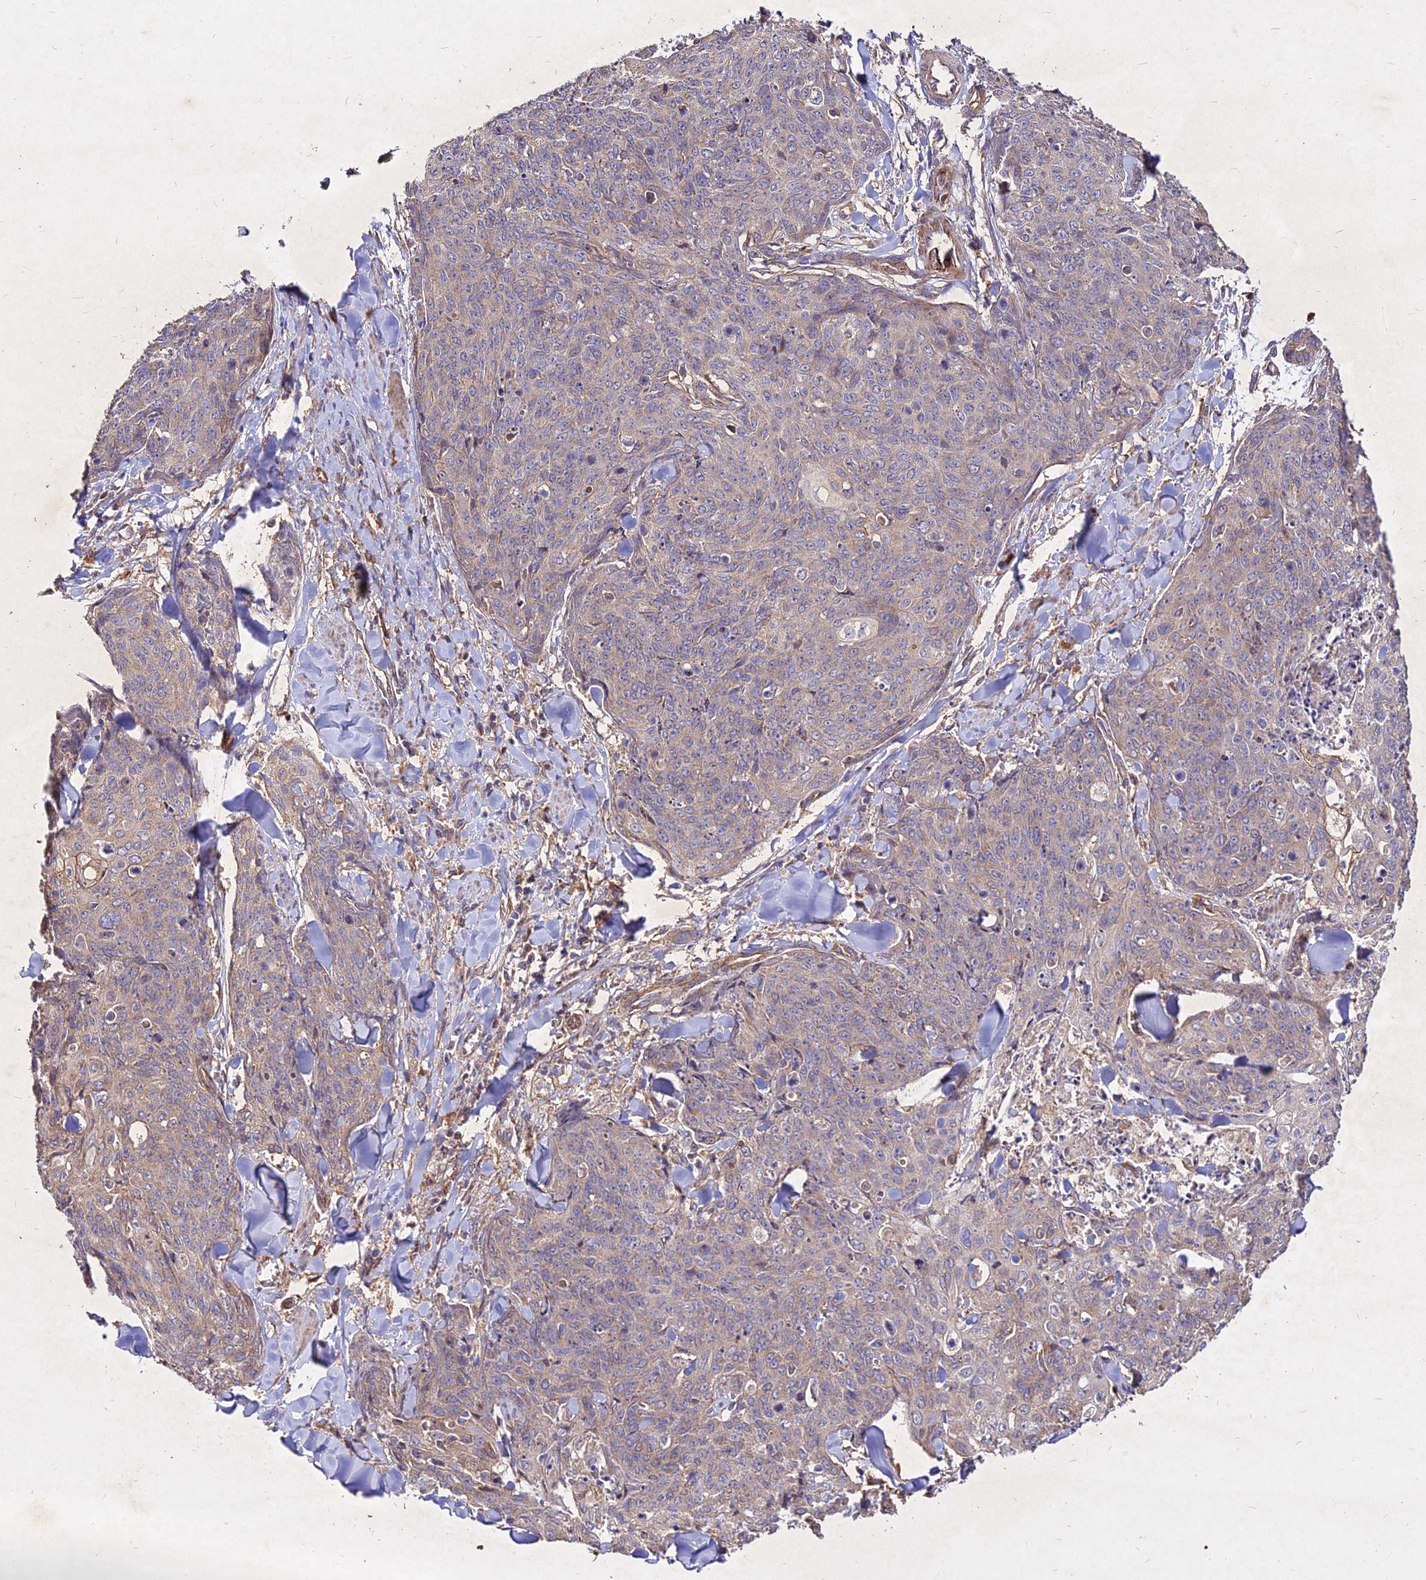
{"staining": {"intensity": "weak", "quantity": ">75%", "location": "cytoplasmic/membranous"}, "tissue": "skin cancer", "cell_type": "Tumor cells", "image_type": "cancer", "snomed": [{"axis": "morphology", "description": "Squamous cell carcinoma, NOS"}, {"axis": "topography", "description": "Skin"}, {"axis": "topography", "description": "Vulva"}], "caption": "There is low levels of weak cytoplasmic/membranous staining in tumor cells of squamous cell carcinoma (skin), as demonstrated by immunohistochemical staining (brown color).", "gene": "SKA1", "patient": {"sex": "female", "age": 85}}